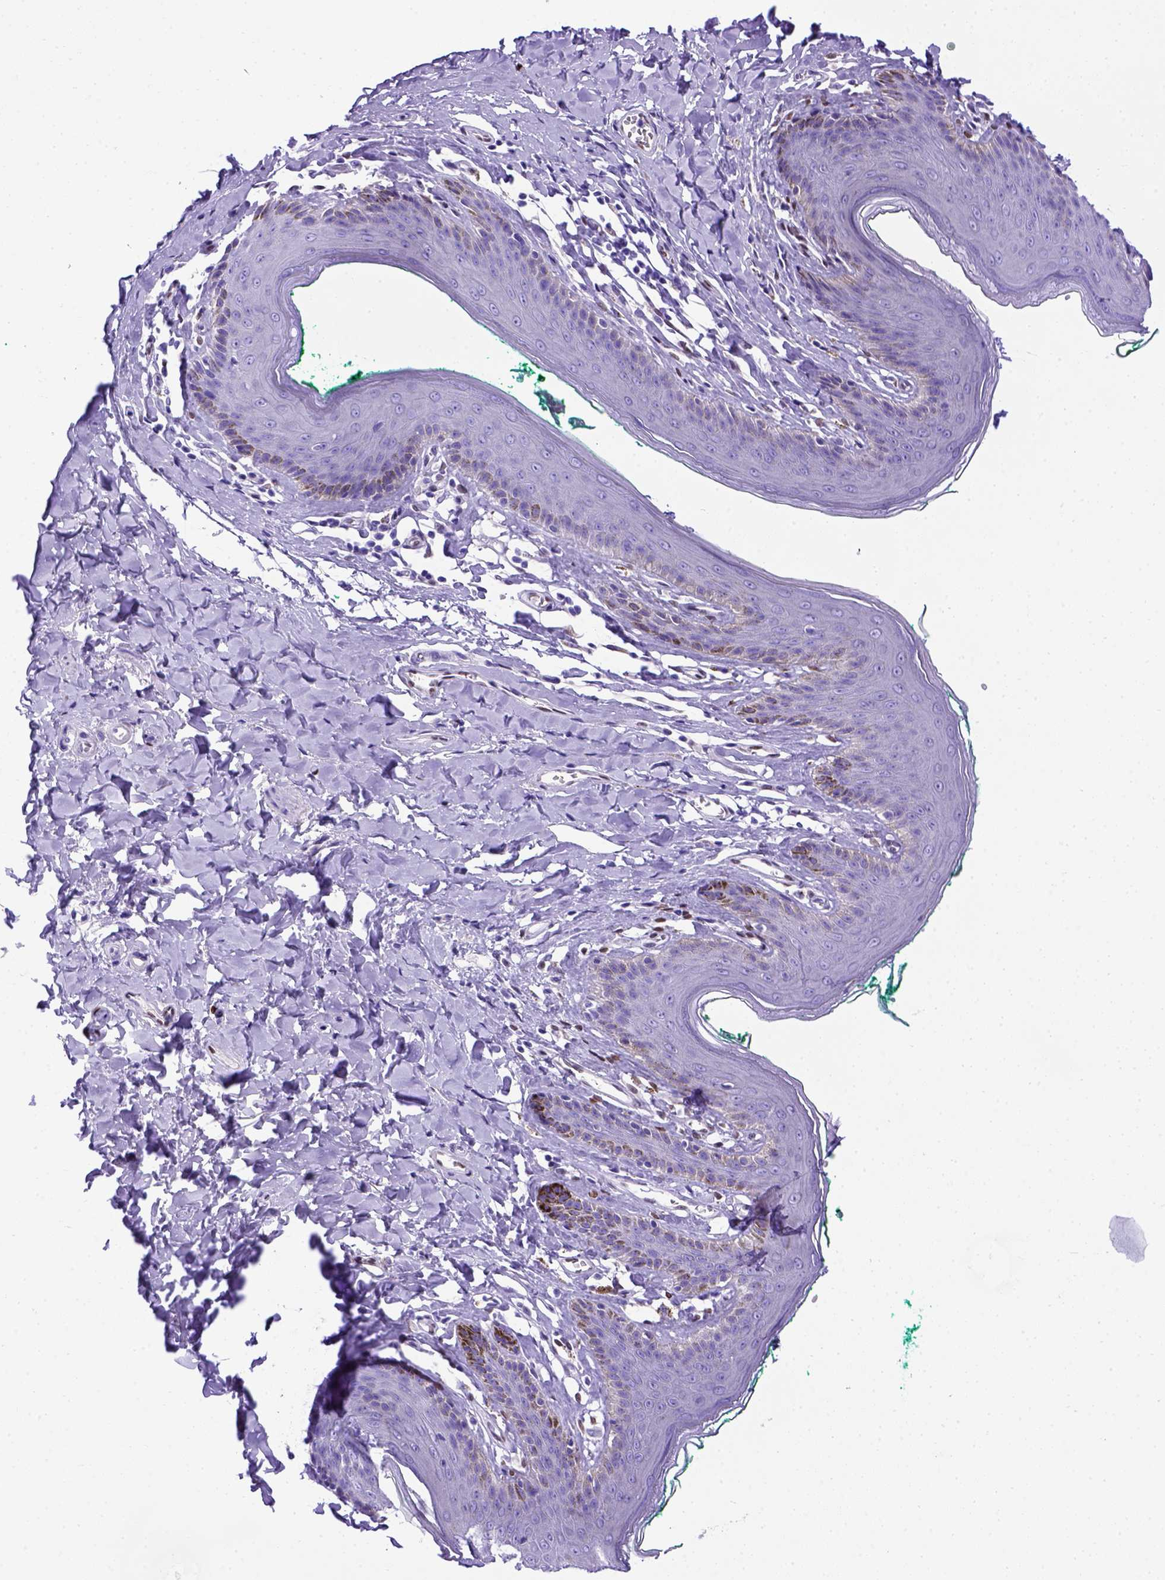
{"staining": {"intensity": "negative", "quantity": "none", "location": "none"}, "tissue": "skin", "cell_type": "Epidermal cells", "image_type": "normal", "snomed": [{"axis": "morphology", "description": "Normal tissue, NOS"}, {"axis": "topography", "description": "Vulva"}, {"axis": "topography", "description": "Peripheral nerve tissue"}], "caption": "IHC histopathology image of unremarkable skin stained for a protein (brown), which displays no staining in epidermal cells.", "gene": "MEOX2", "patient": {"sex": "female", "age": 66}}